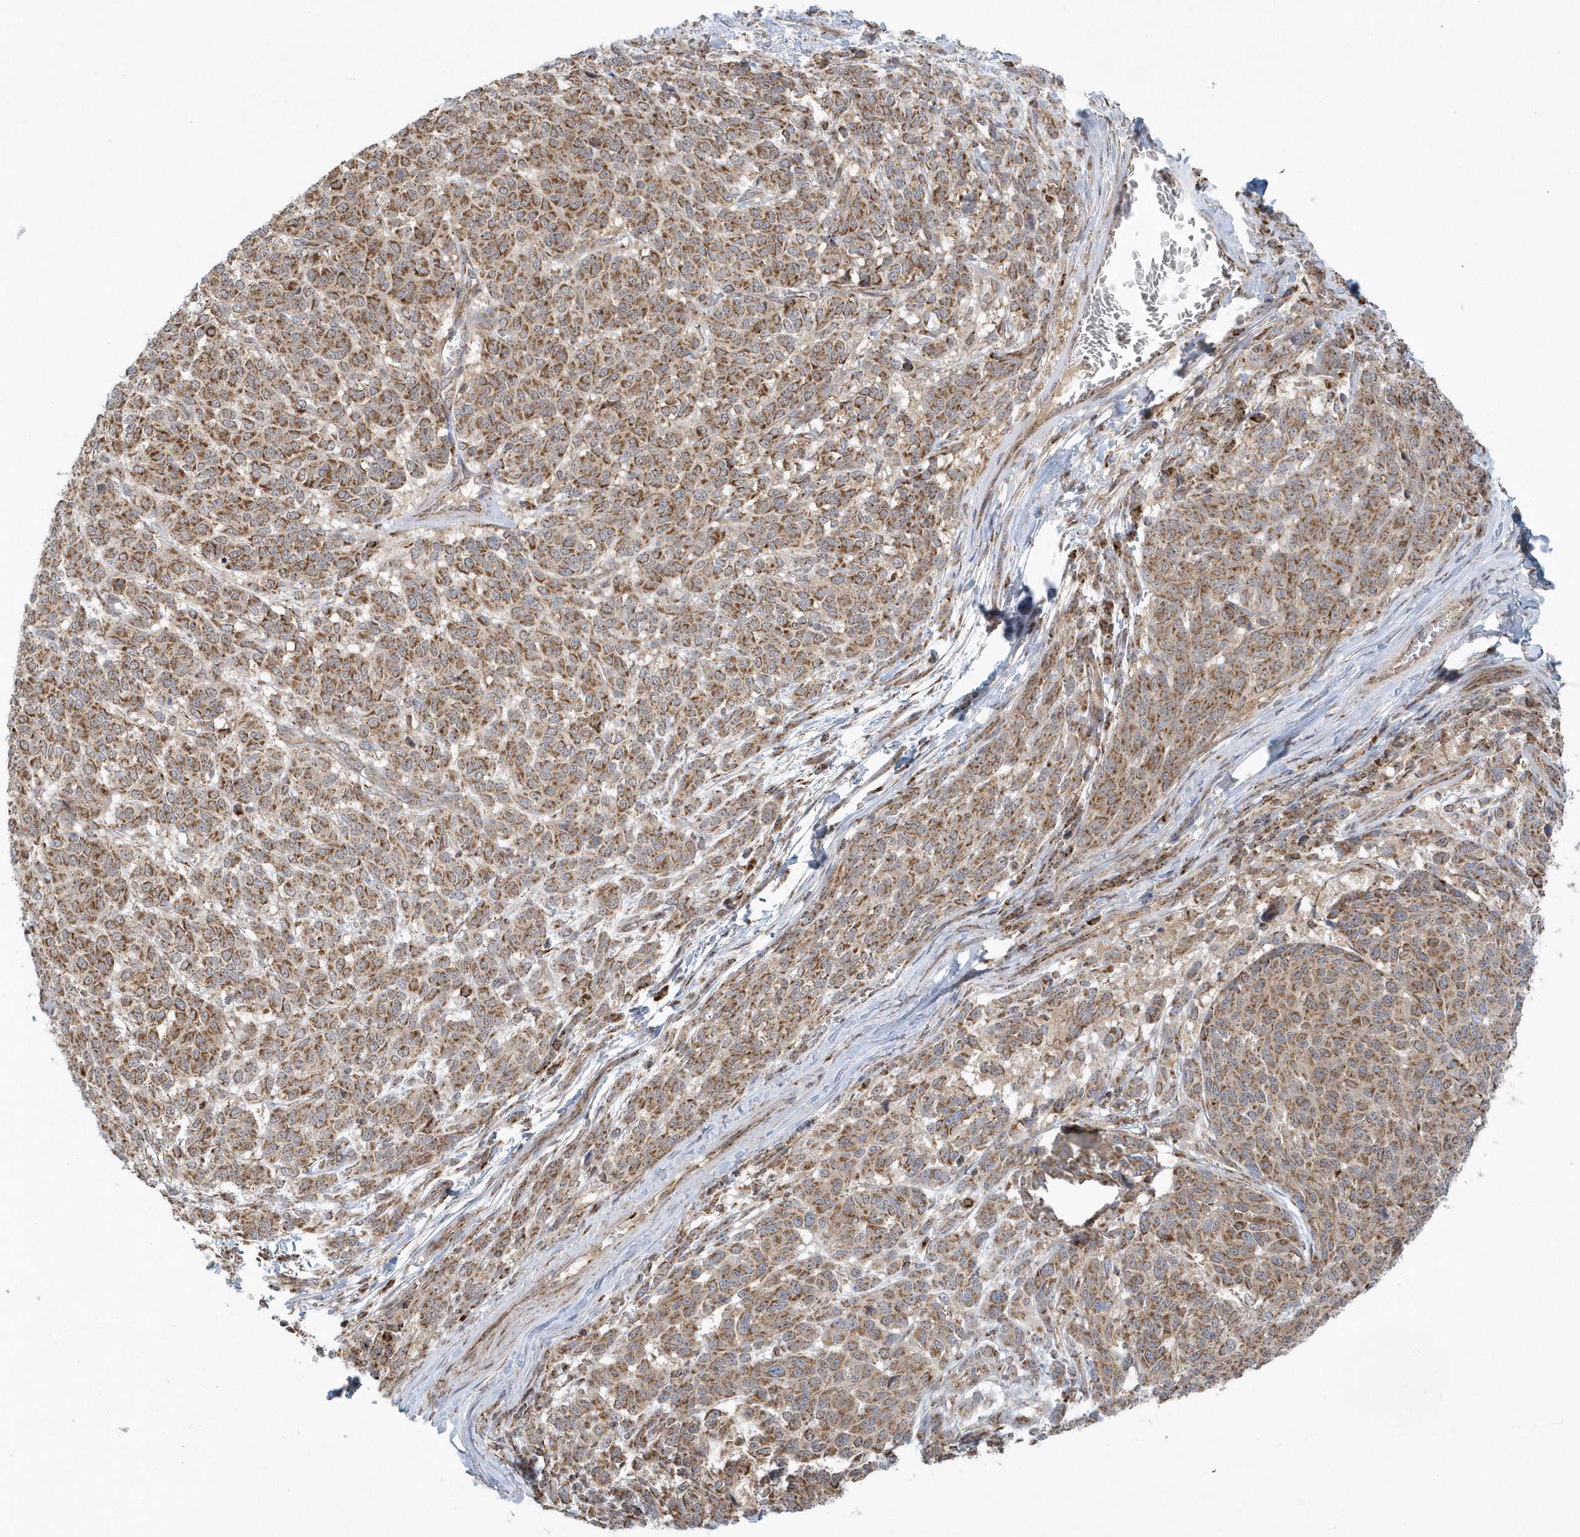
{"staining": {"intensity": "moderate", "quantity": ">75%", "location": "cytoplasmic/membranous"}, "tissue": "melanoma", "cell_type": "Tumor cells", "image_type": "cancer", "snomed": [{"axis": "morphology", "description": "Malignant melanoma, NOS"}, {"axis": "topography", "description": "Skin"}], "caption": "A micrograph of human melanoma stained for a protein exhibits moderate cytoplasmic/membranous brown staining in tumor cells. The staining was performed using DAB to visualize the protein expression in brown, while the nuclei were stained in blue with hematoxylin (Magnification: 20x).", "gene": "PPP1R7", "patient": {"sex": "male", "age": 49}}